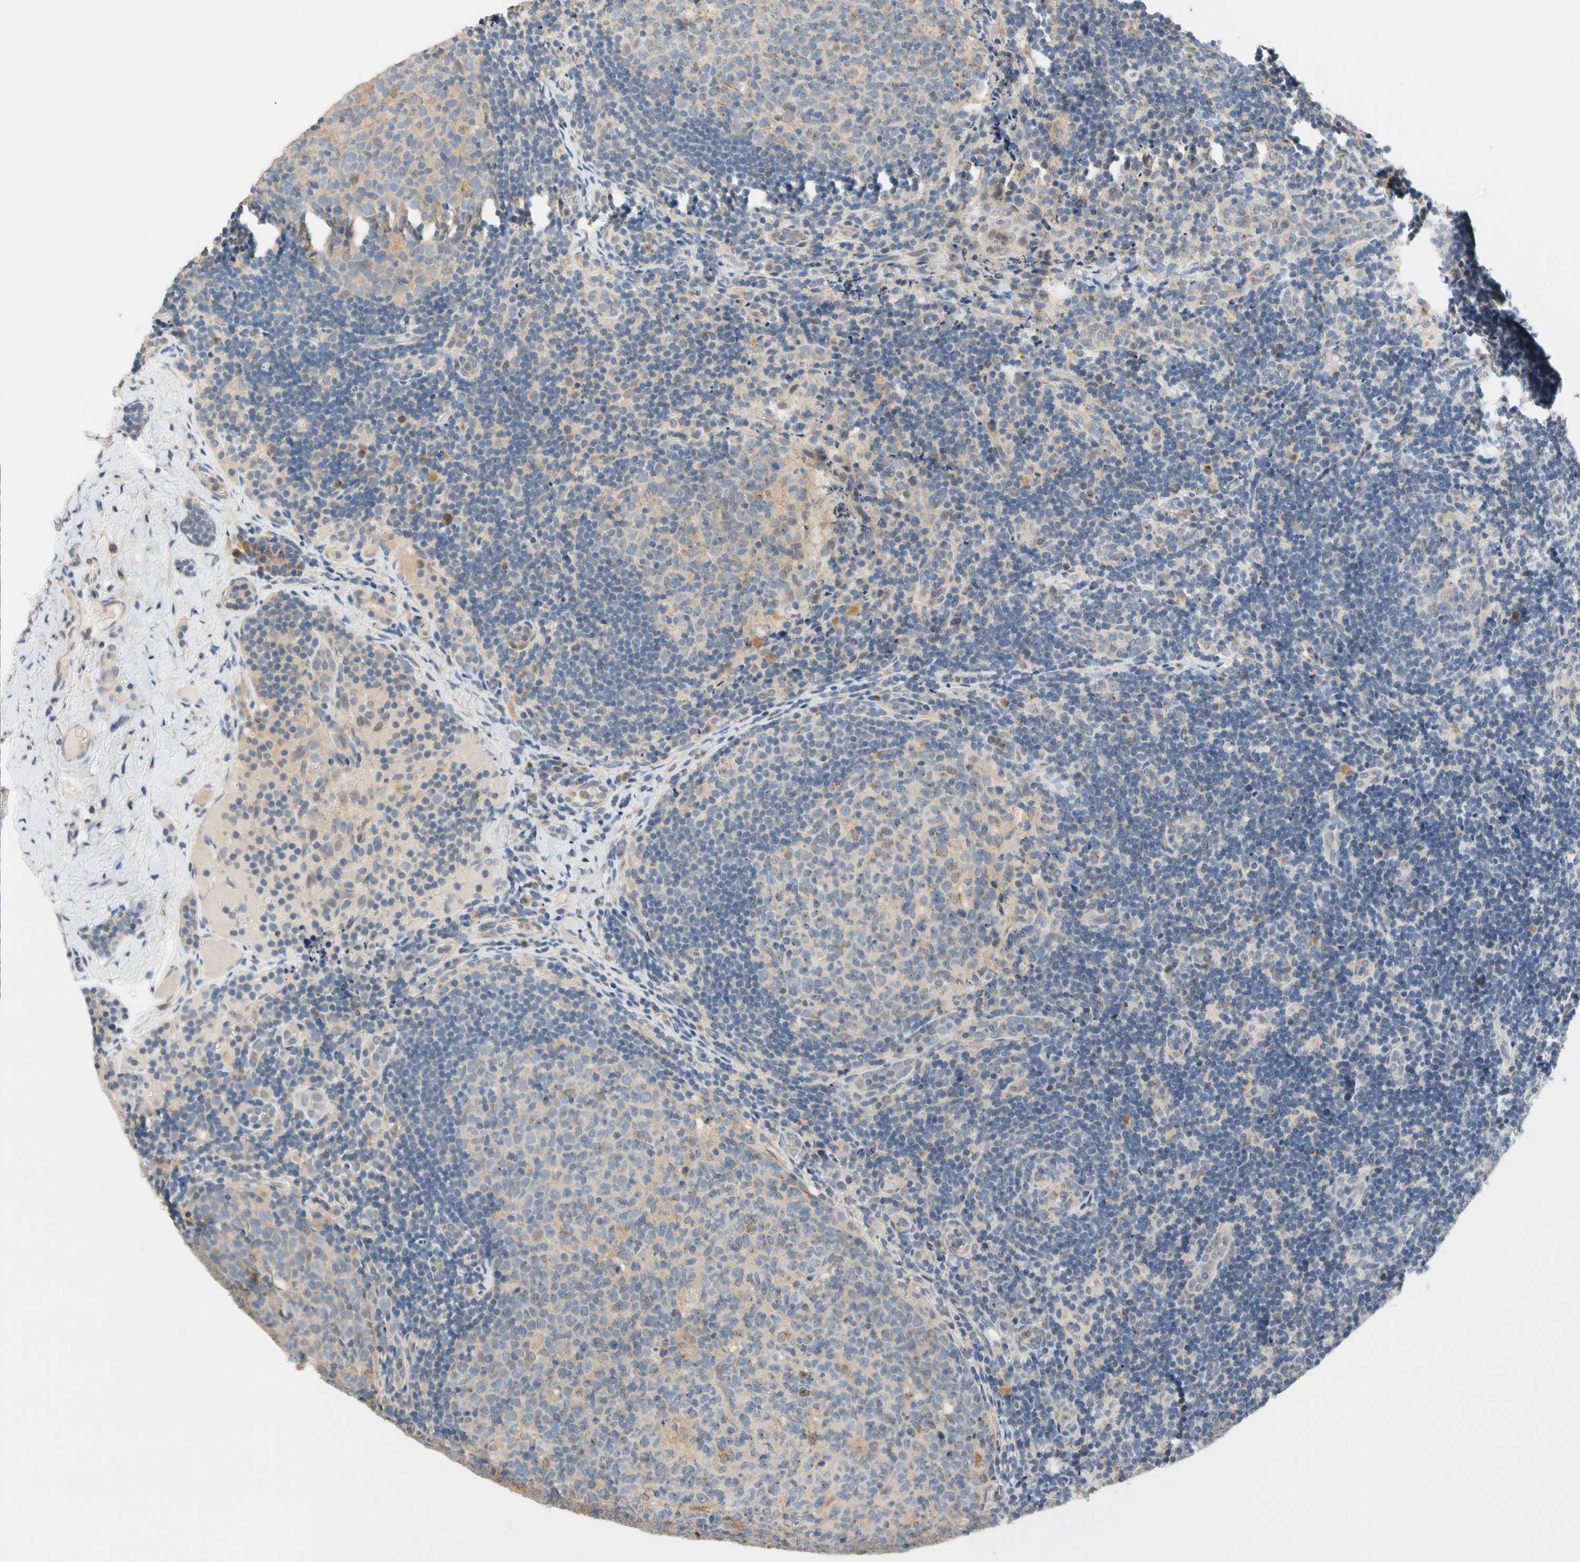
{"staining": {"intensity": "weak", "quantity": "25%-75%", "location": "cytoplasmic/membranous"}, "tissue": "lymph node", "cell_type": "Germinal center cells", "image_type": "normal", "snomed": [{"axis": "morphology", "description": "Normal tissue, NOS"}, {"axis": "topography", "description": "Lymph node"}], "caption": "A photomicrograph showing weak cytoplasmic/membranous positivity in about 25%-75% of germinal center cells in unremarkable lymph node, as visualized by brown immunohistochemical staining.", "gene": "GPSM2", "patient": {"sex": "female", "age": 14}}